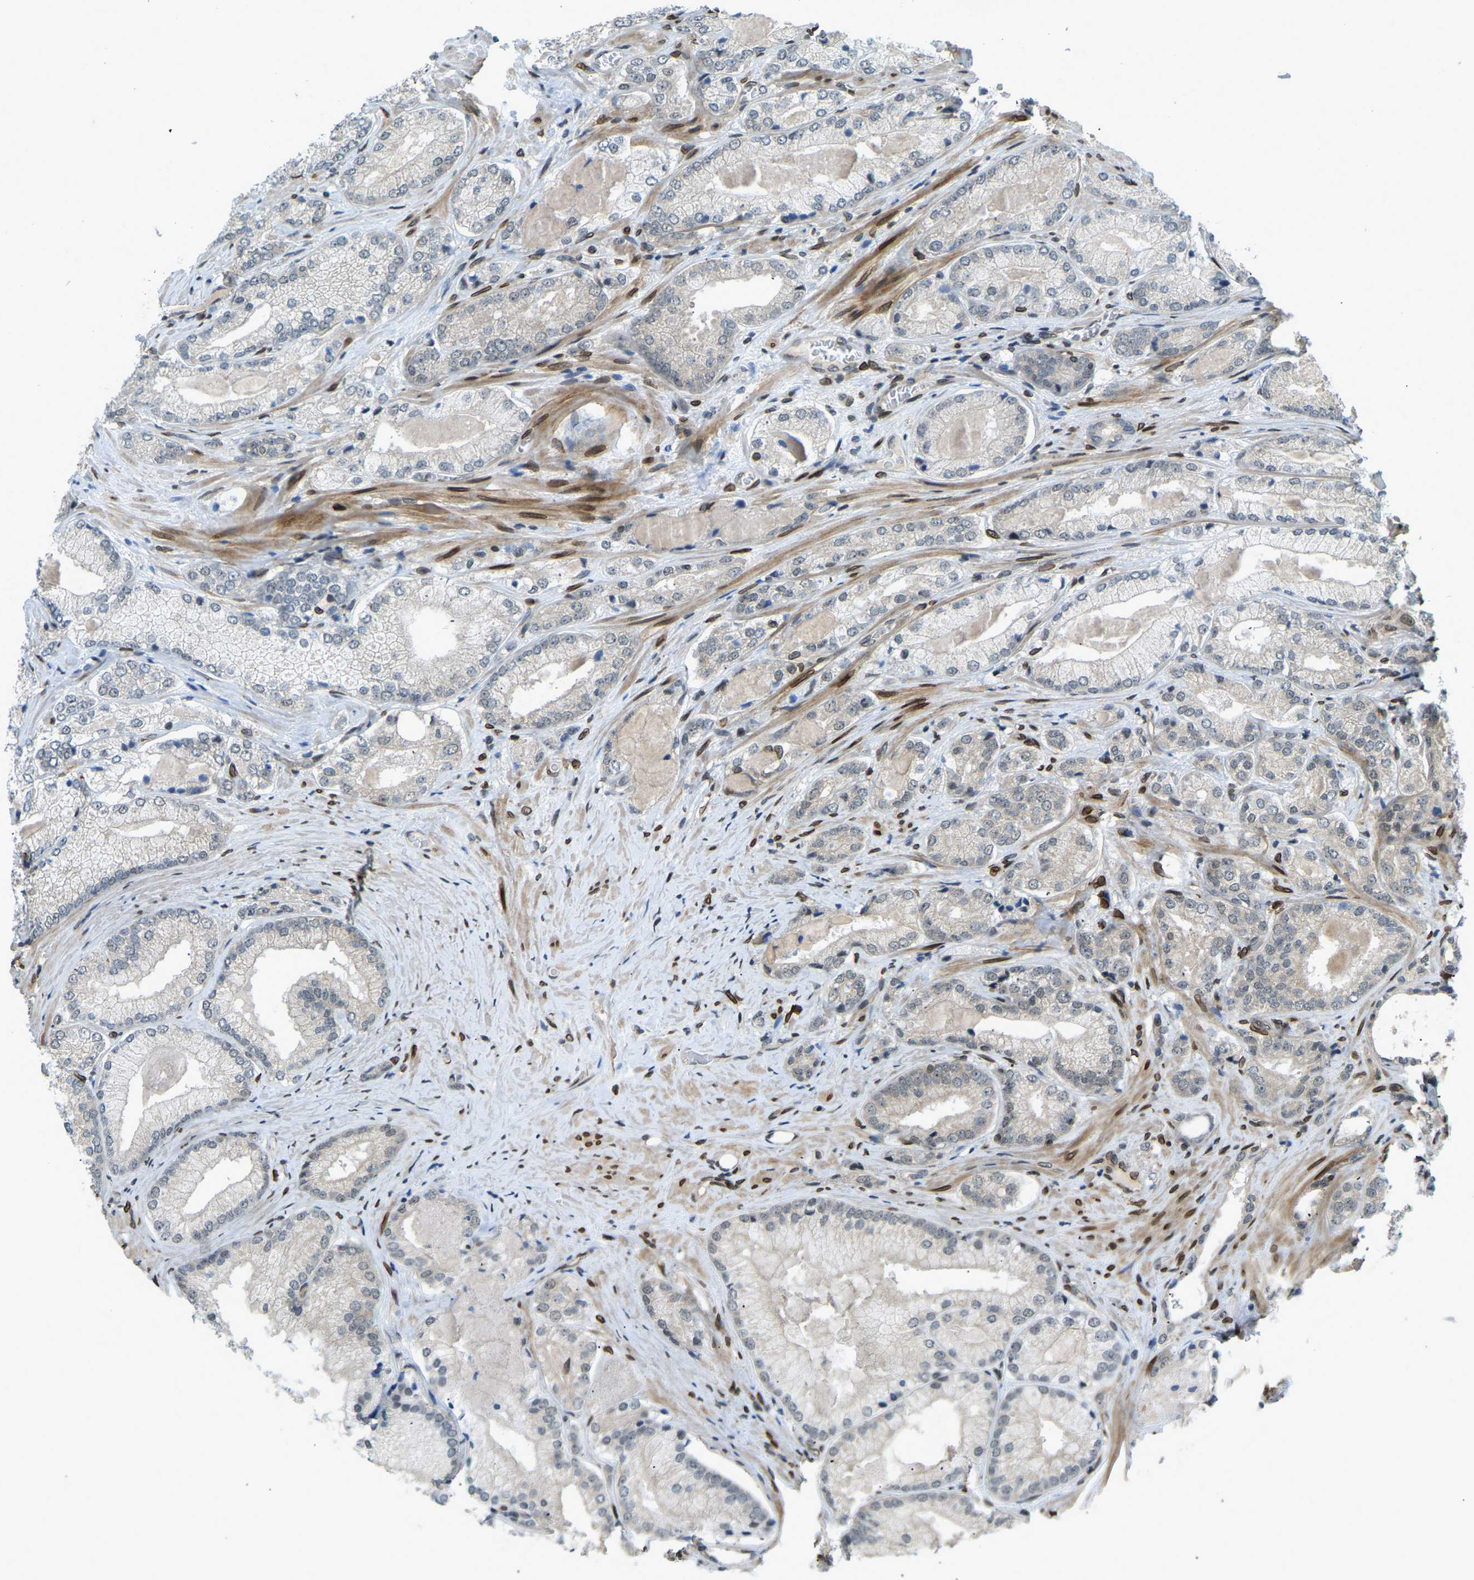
{"staining": {"intensity": "negative", "quantity": "none", "location": "none"}, "tissue": "prostate cancer", "cell_type": "Tumor cells", "image_type": "cancer", "snomed": [{"axis": "morphology", "description": "Adenocarcinoma, Low grade"}, {"axis": "topography", "description": "Prostate"}], "caption": "The photomicrograph demonstrates no staining of tumor cells in prostate cancer (adenocarcinoma (low-grade)).", "gene": "SYNE1", "patient": {"sex": "male", "age": 65}}